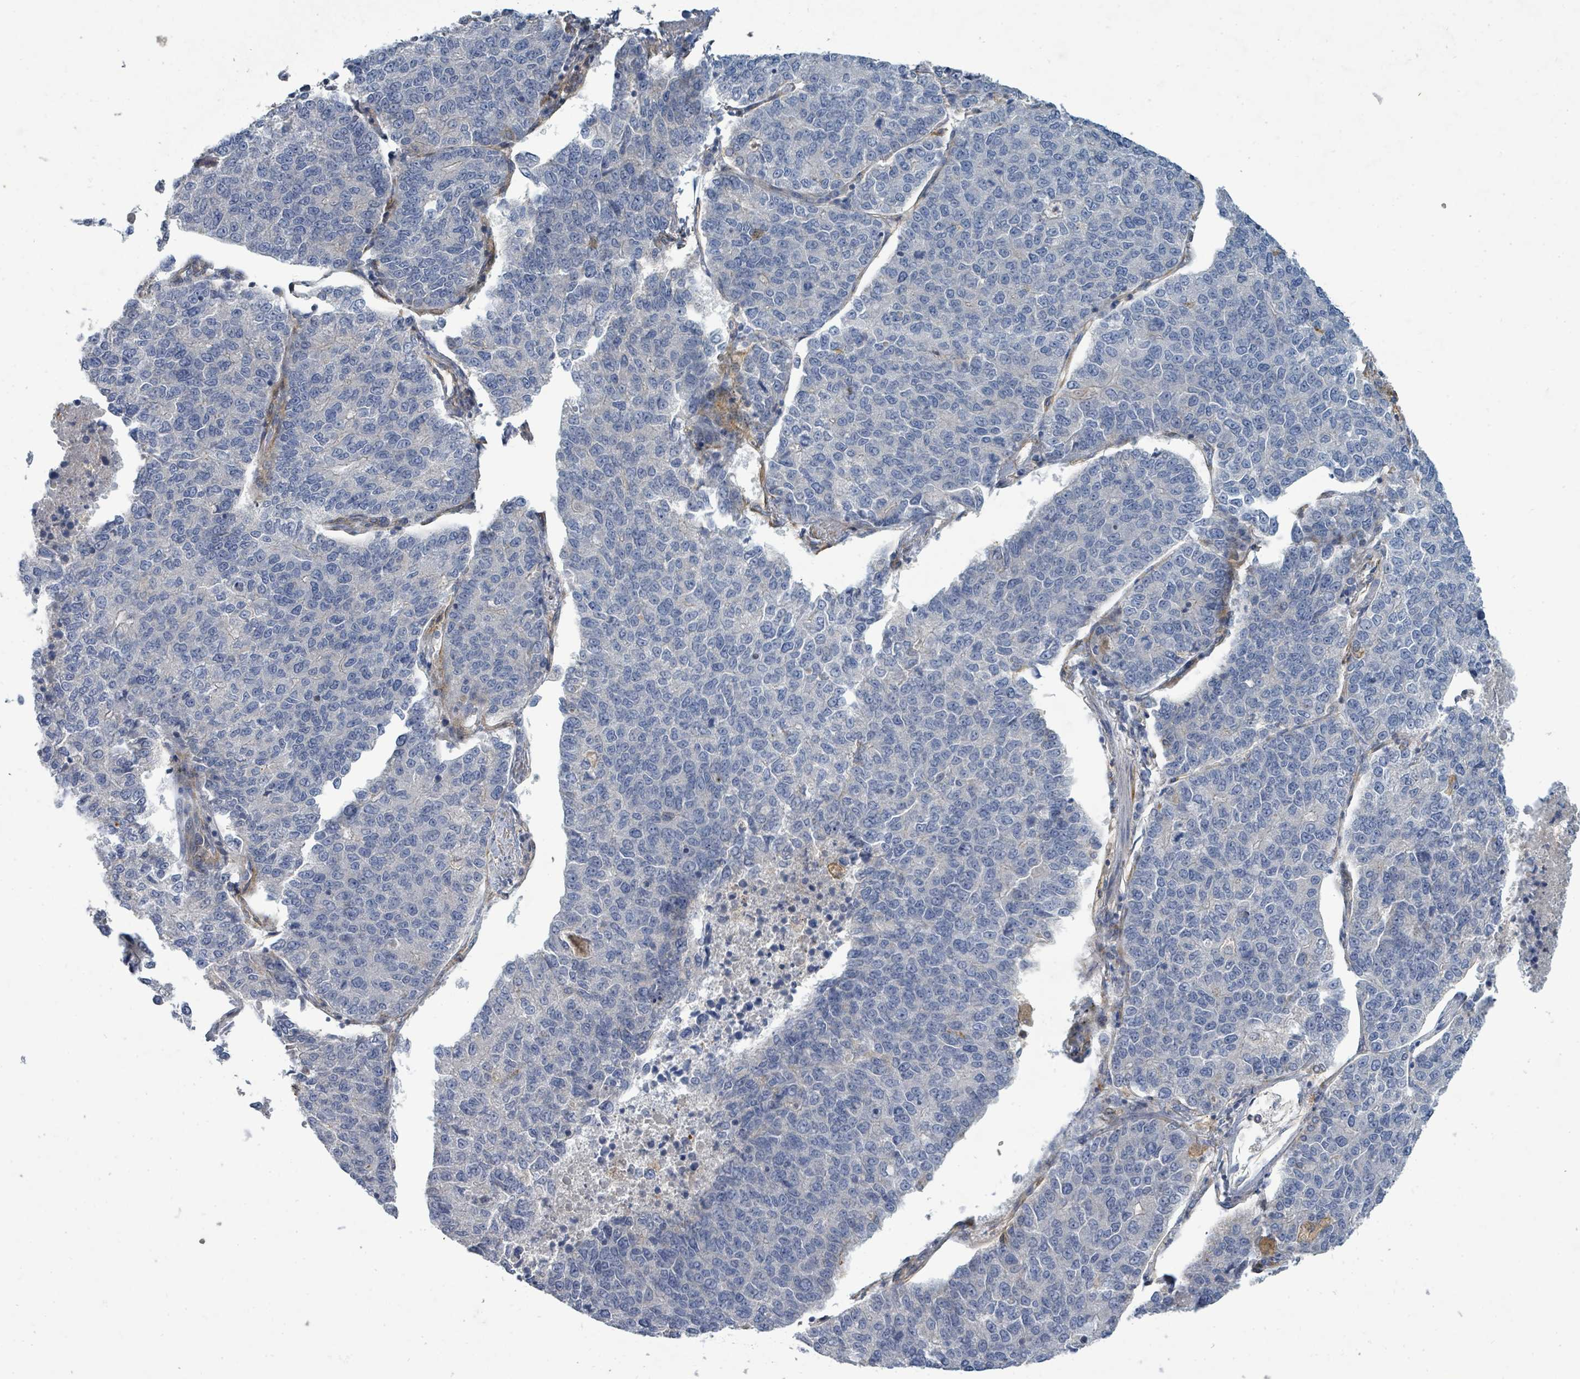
{"staining": {"intensity": "negative", "quantity": "none", "location": "none"}, "tissue": "lung cancer", "cell_type": "Tumor cells", "image_type": "cancer", "snomed": [{"axis": "morphology", "description": "Adenocarcinoma, NOS"}, {"axis": "topography", "description": "Lung"}], "caption": "A high-resolution photomicrograph shows IHC staining of lung adenocarcinoma, which reveals no significant staining in tumor cells.", "gene": "IFIT1", "patient": {"sex": "male", "age": 49}}